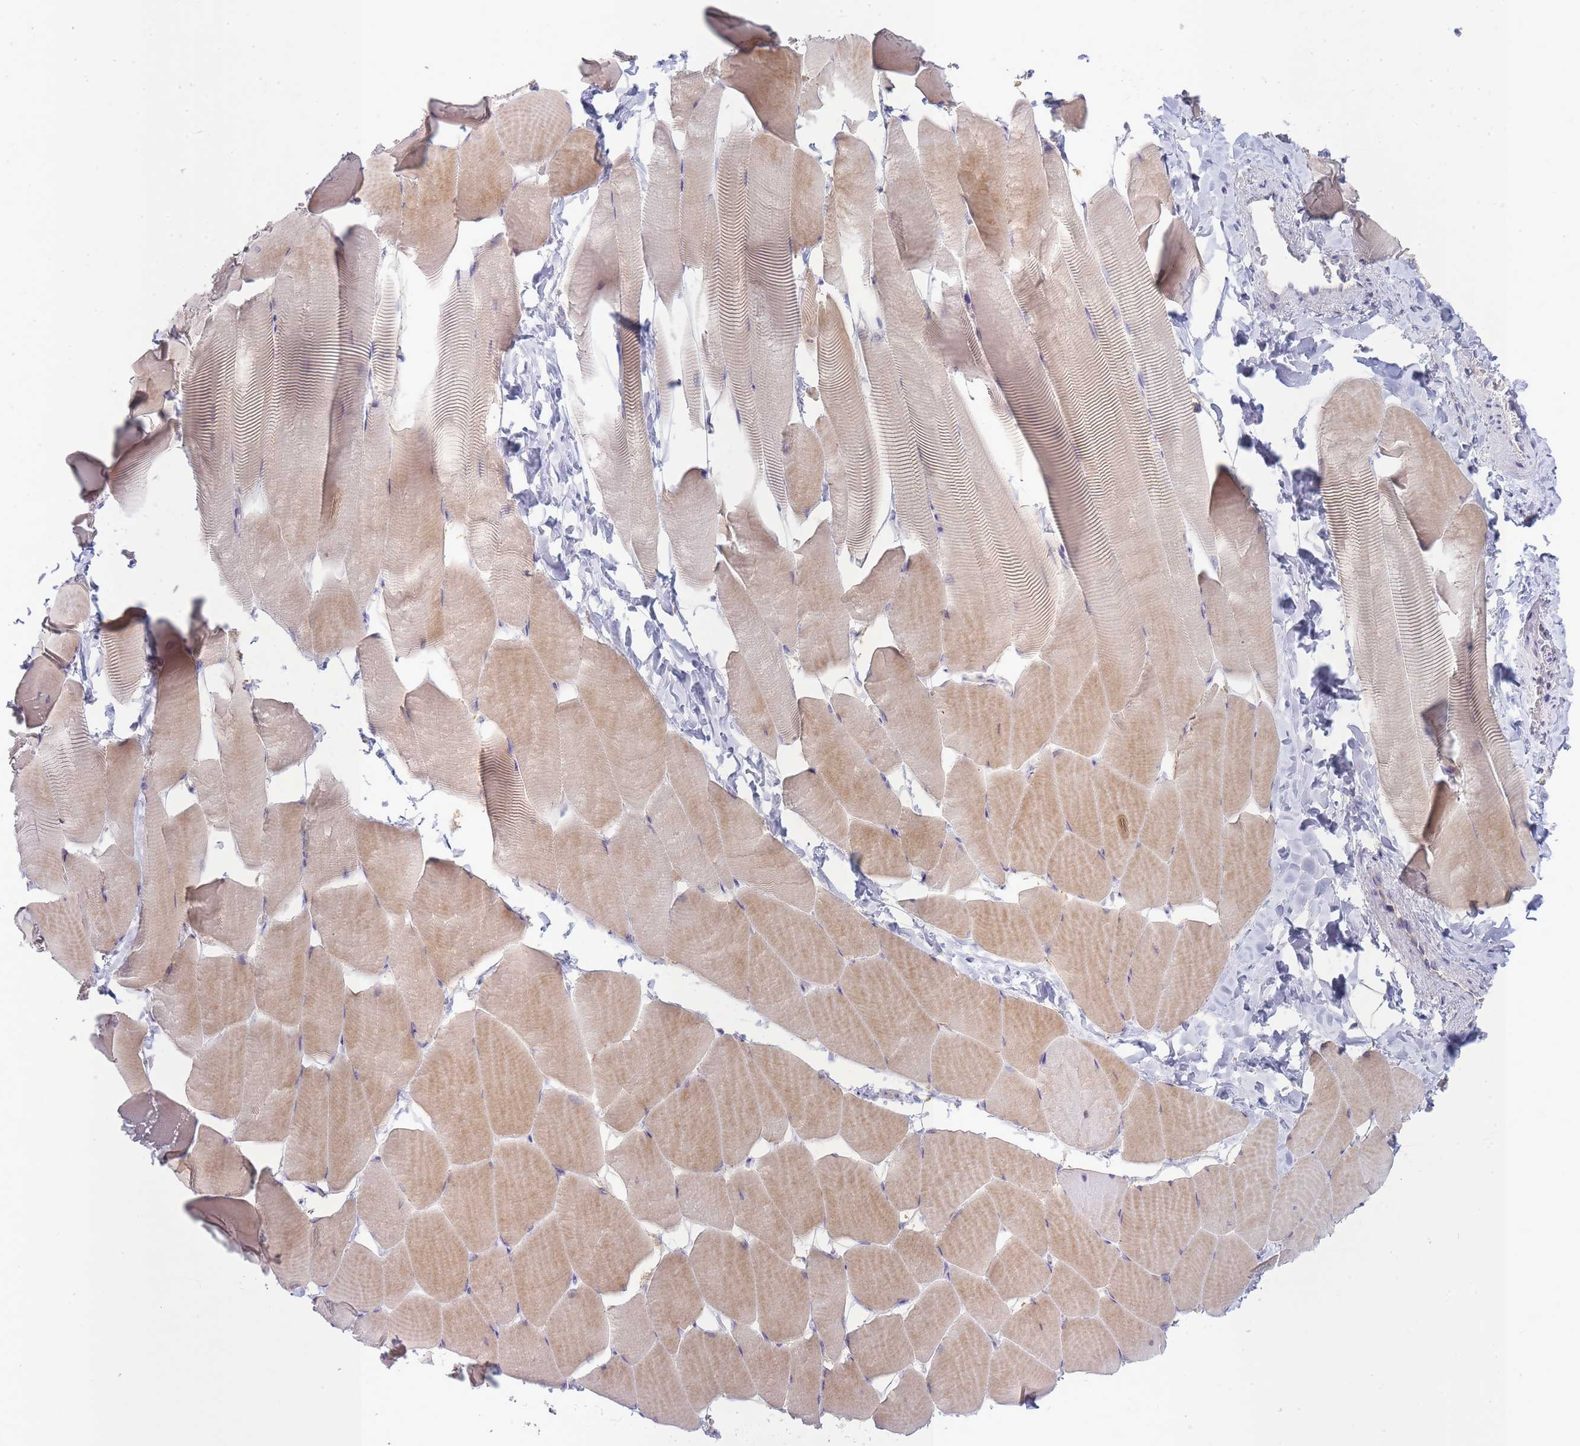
{"staining": {"intensity": "weak", "quantity": "25%-75%", "location": "cytoplasmic/membranous"}, "tissue": "skeletal muscle", "cell_type": "Myocytes", "image_type": "normal", "snomed": [{"axis": "morphology", "description": "Normal tissue, NOS"}, {"axis": "topography", "description": "Skeletal muscle"}], "caption": "Protein analysis of benign skeletal muscle shows weak cytoplasmic/membranous expression in about 25%-75% of myocytes.", "gene": "OR5L1", "patient": {"sex": "male", "age": 25}}